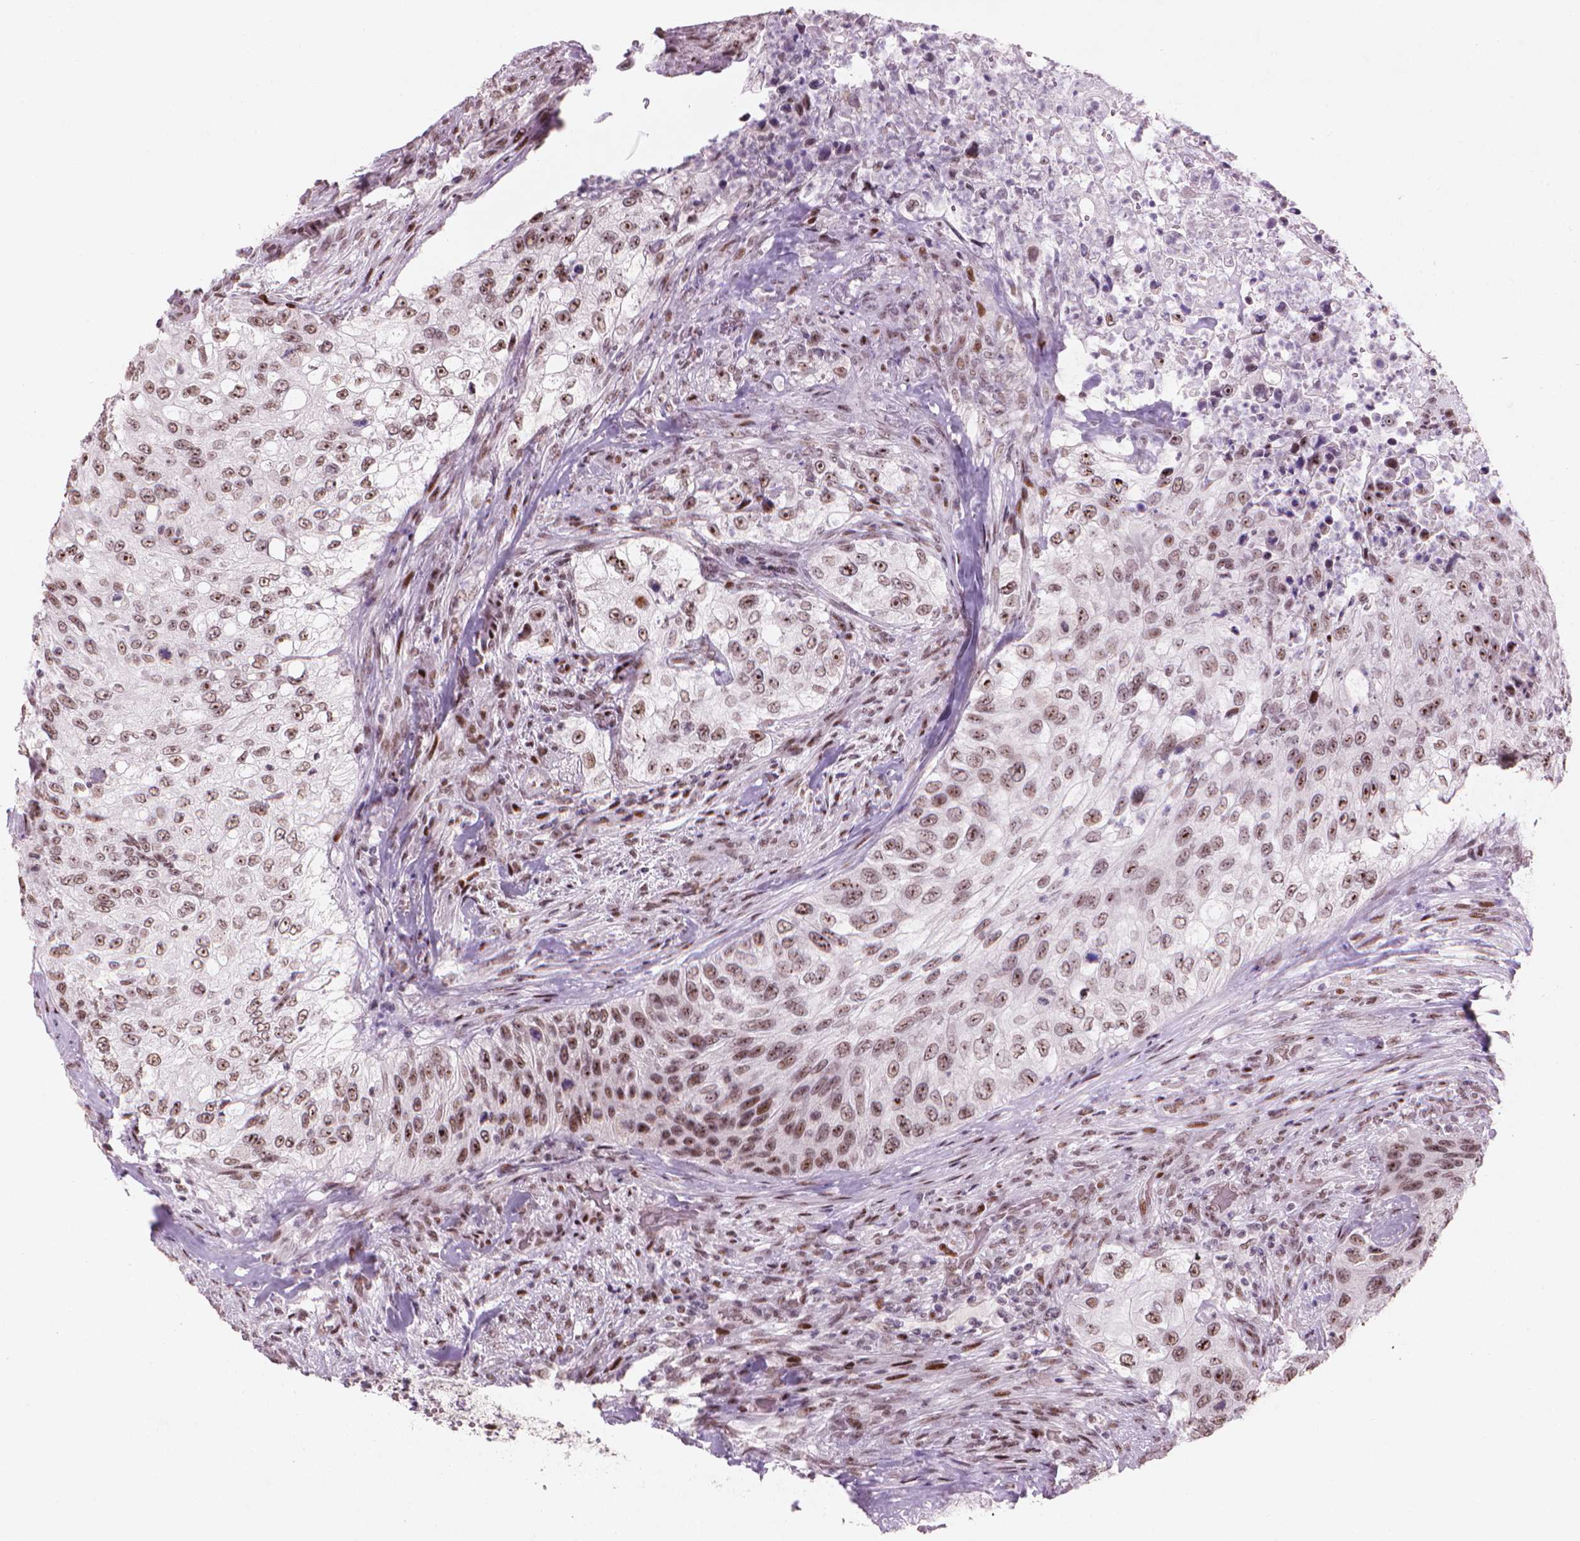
{"staining": {"intensity": "strong", "quantity": ">75%", "location": "nuclear"}, "tissue": "urothelial cancer", "cell_type": "Tumor cells", "image_type": "cancer", "snomed": [{"axis": "morphology", "description": "Urothelial carcinoma, High grade"}, {"axis": "topography", "description": "Urinary bladder"}], "caption": "The micrograph exhibits staining of urothelial cancer, revealing strong nuclear protein positivity (brown color) within tumor cells. The protein of interest is stained brown, and the nuclei are stained in blue (DAB IHC with brightfield microscopy, high magnification).", "gene": "HES7", "patient": {"sex": "female", "age": 60}}